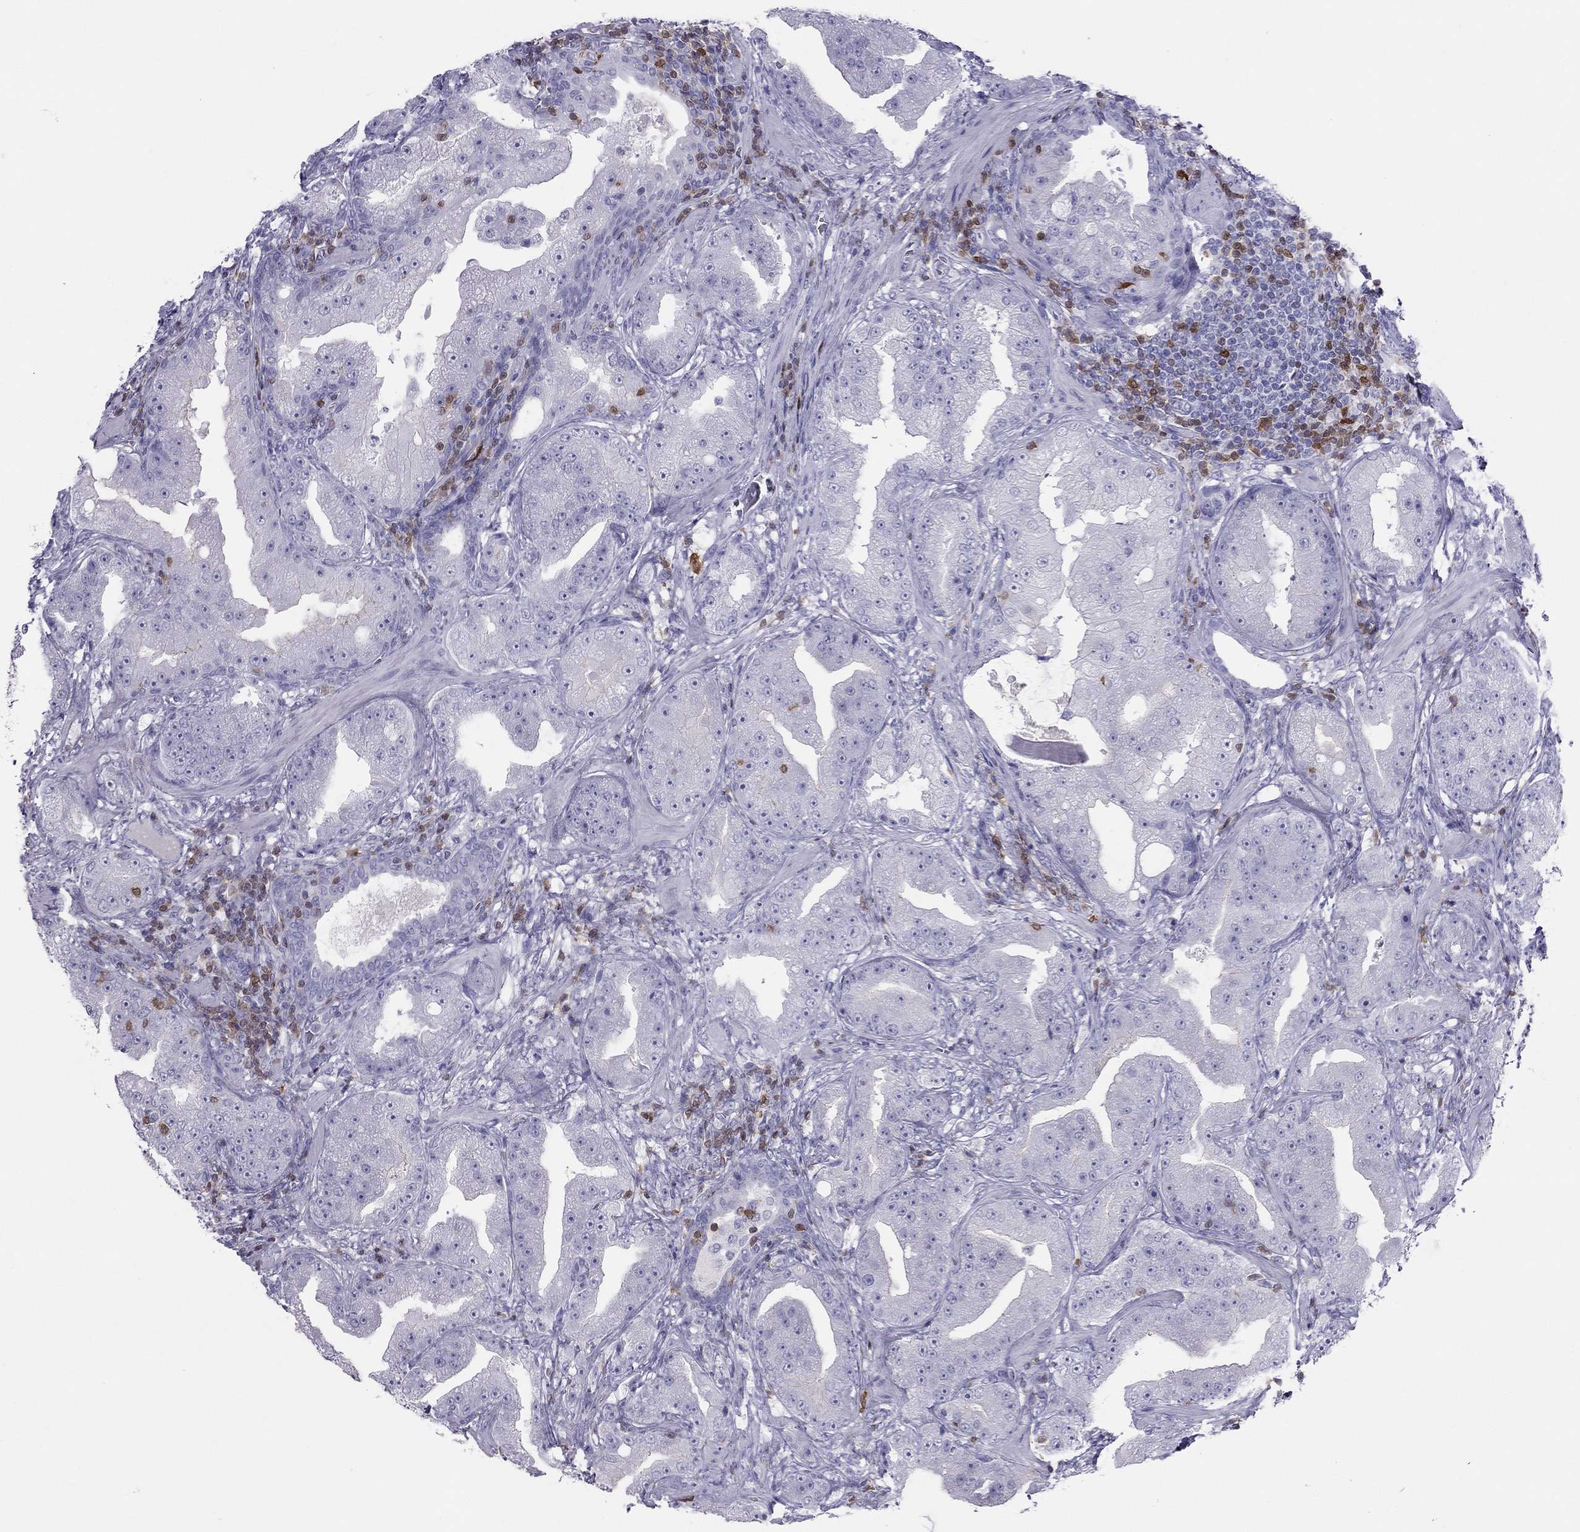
{"staining": {"intensity": "negative", "quantity": "none", "location": "none"}, "tissue": "prostate cancer", "cell_type": "Tumor cells", "image_type": "cancer", "snomed": [{"axis": "morphology", "description": "Adenocarcinoma, Low grade"}, {"axis": "topography", "description": "Prostate"}], "caption": "This is a micrograph of immunohistochemistry staining of prostate low-grade adenocarcinoma, which shows no positivity in tumor cells. (Stains: DAB (3,3'-diaminobenzidine) immunohistochemistry with hematoxylin counter stain, Microscopy: brightfield microscopy at high magnification).", "gene": "SH2D2A", "patient": {"sex": "male", "age": 62}}